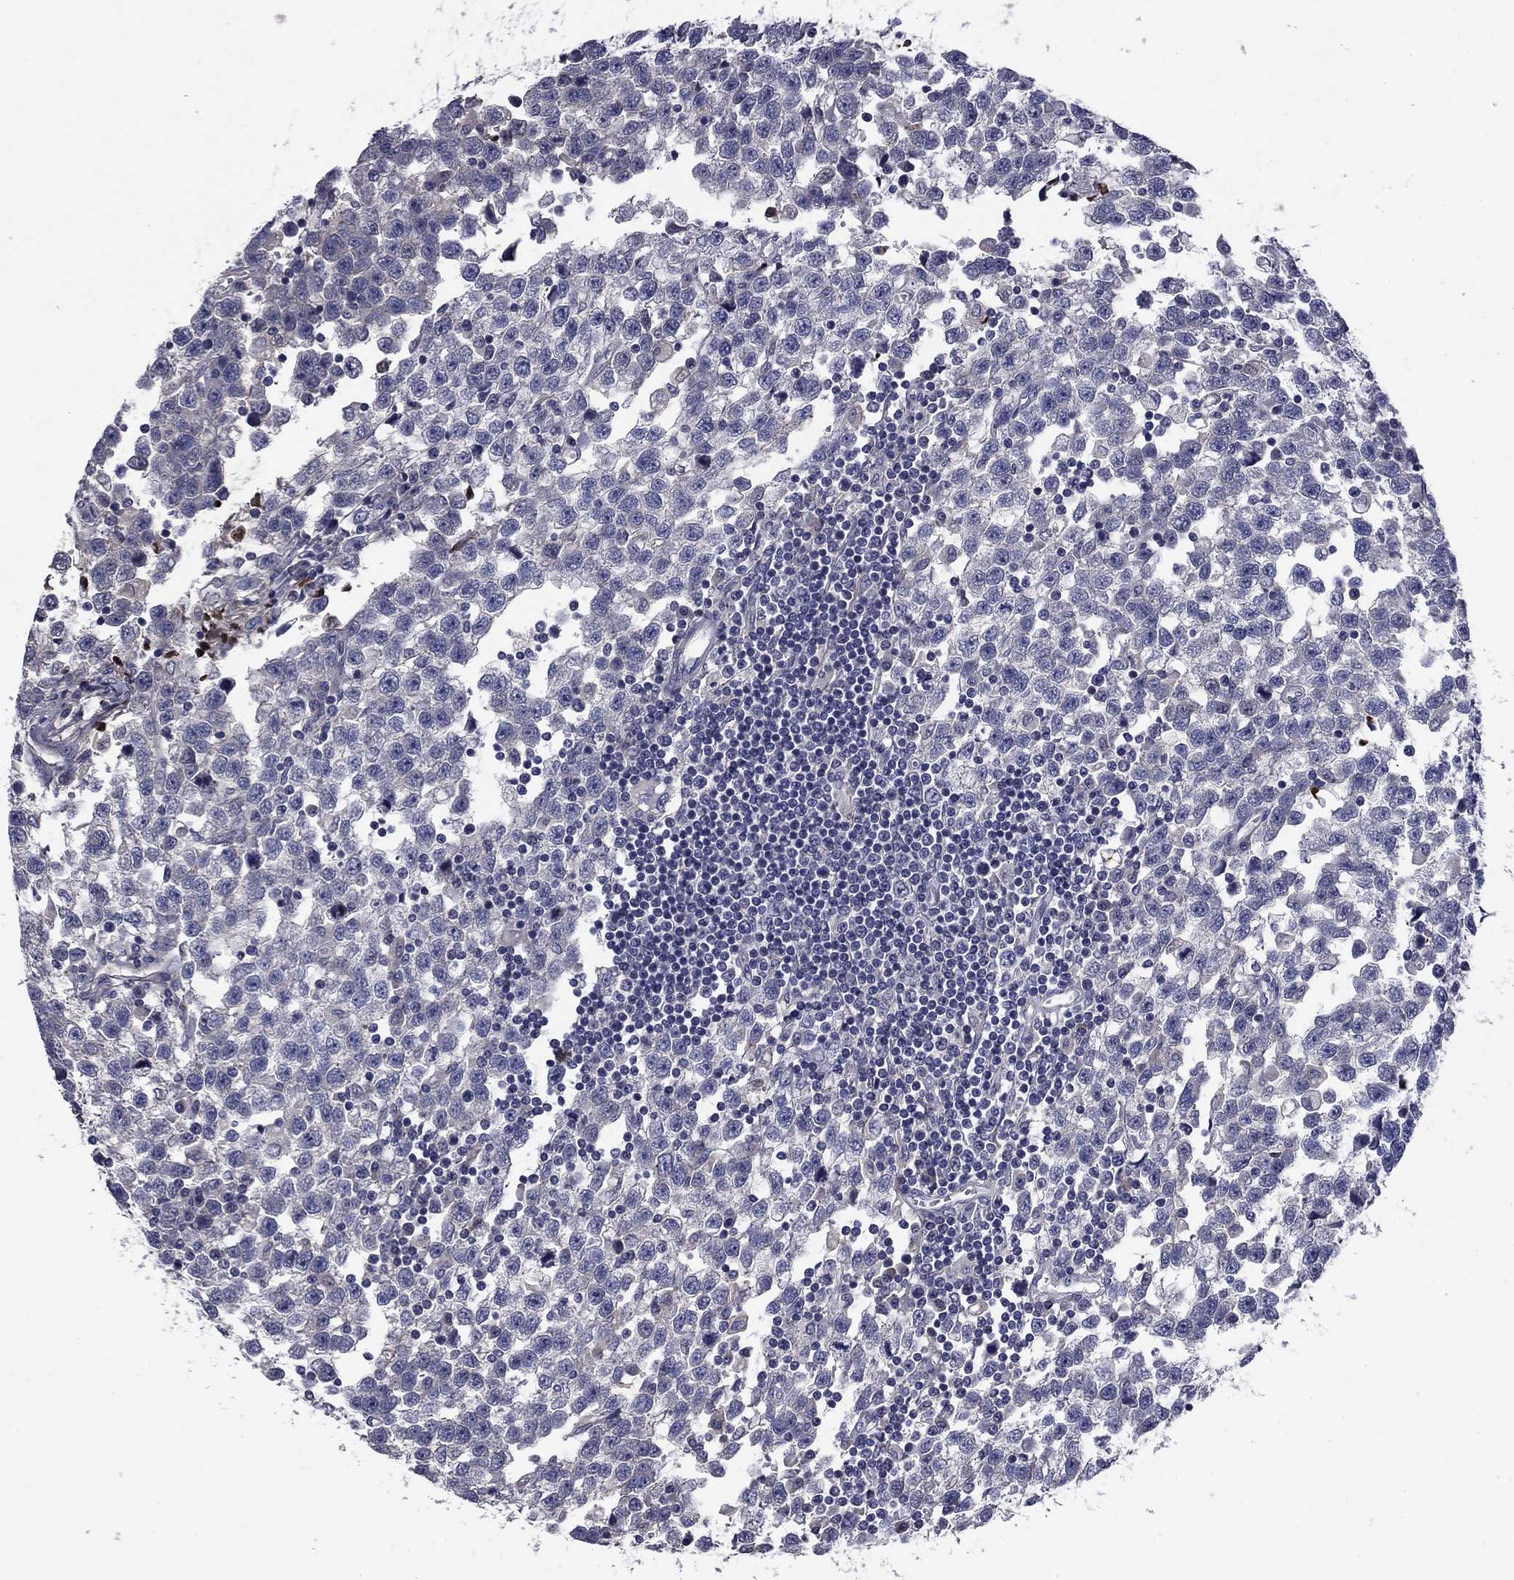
{"staining": {"intensity": "negative", "quantity": "none", "location": "none"}, "tissue": "testis cancer", "cell_type": "Tumor cells", "image_type": "cancer", "snomed": [{"axis": "morphology", "description": "Seminoma, NOS"}, {"axis": "topography", "description": "Testis"}], "caption": "Immunohistochemical staining of human seminoma (testis) exhibits no significant staining in tumor cells.", "gene": "COL2A1", "patient": {"sex": "male", "age": 34}}